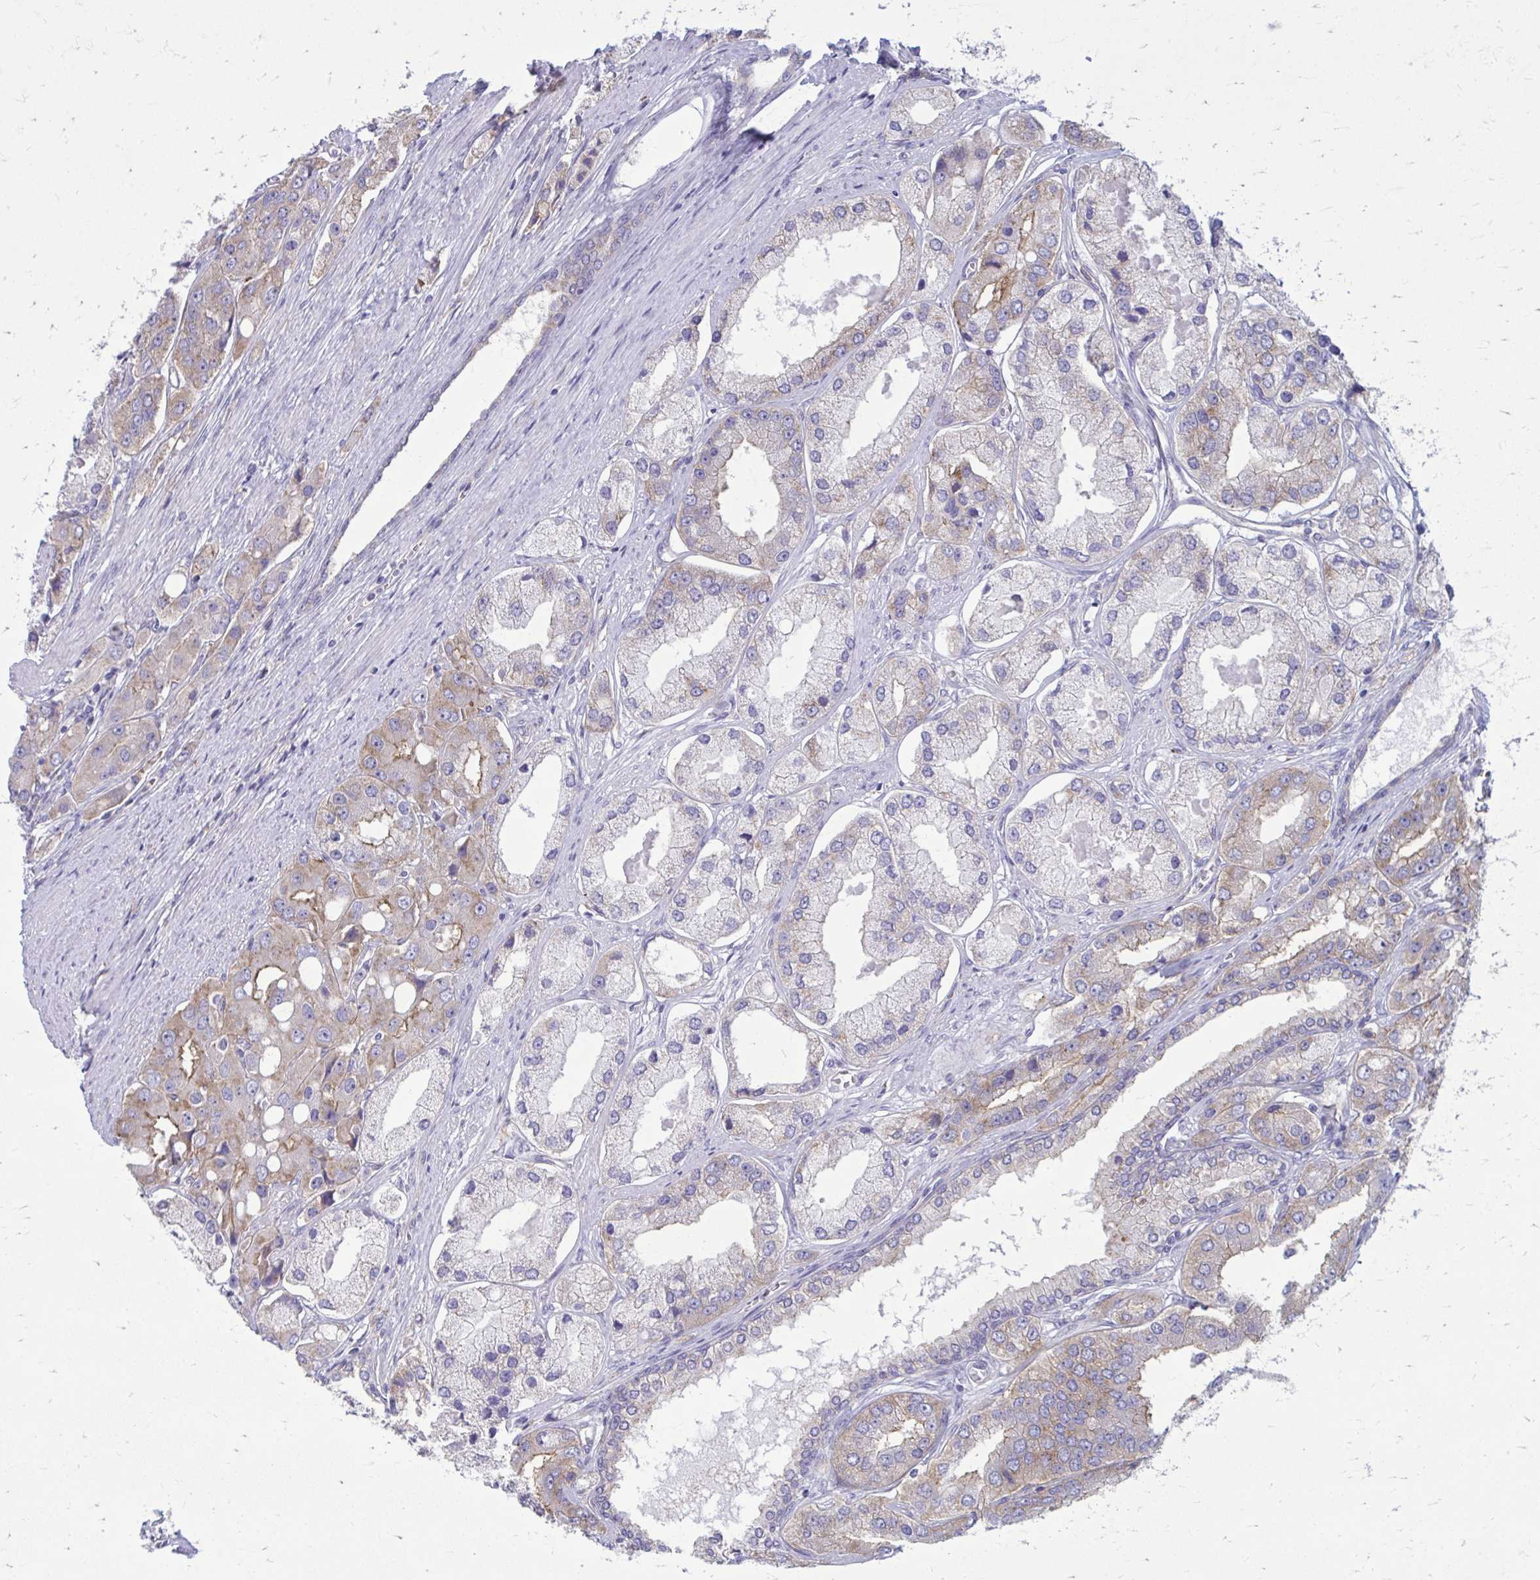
{"staining": {"intensity": "weak", "quantity": "<25%", "location": "cytoplasmic/membranous"}, "tissue": "prostate cancer", "cell_type": "Tumor cells", "image_type": "cancer", "snomed": [{"axis": "morphology", "description": "Adenocarcinoma, Low grade"}, {"axis": "topography", "description": "Prostate"}], "caption": "Protein analysis of prostate cancer shows no significant staining in tumor cells.", "gene": "CLTA", "patient": {"sex": "male", "age": 69}}